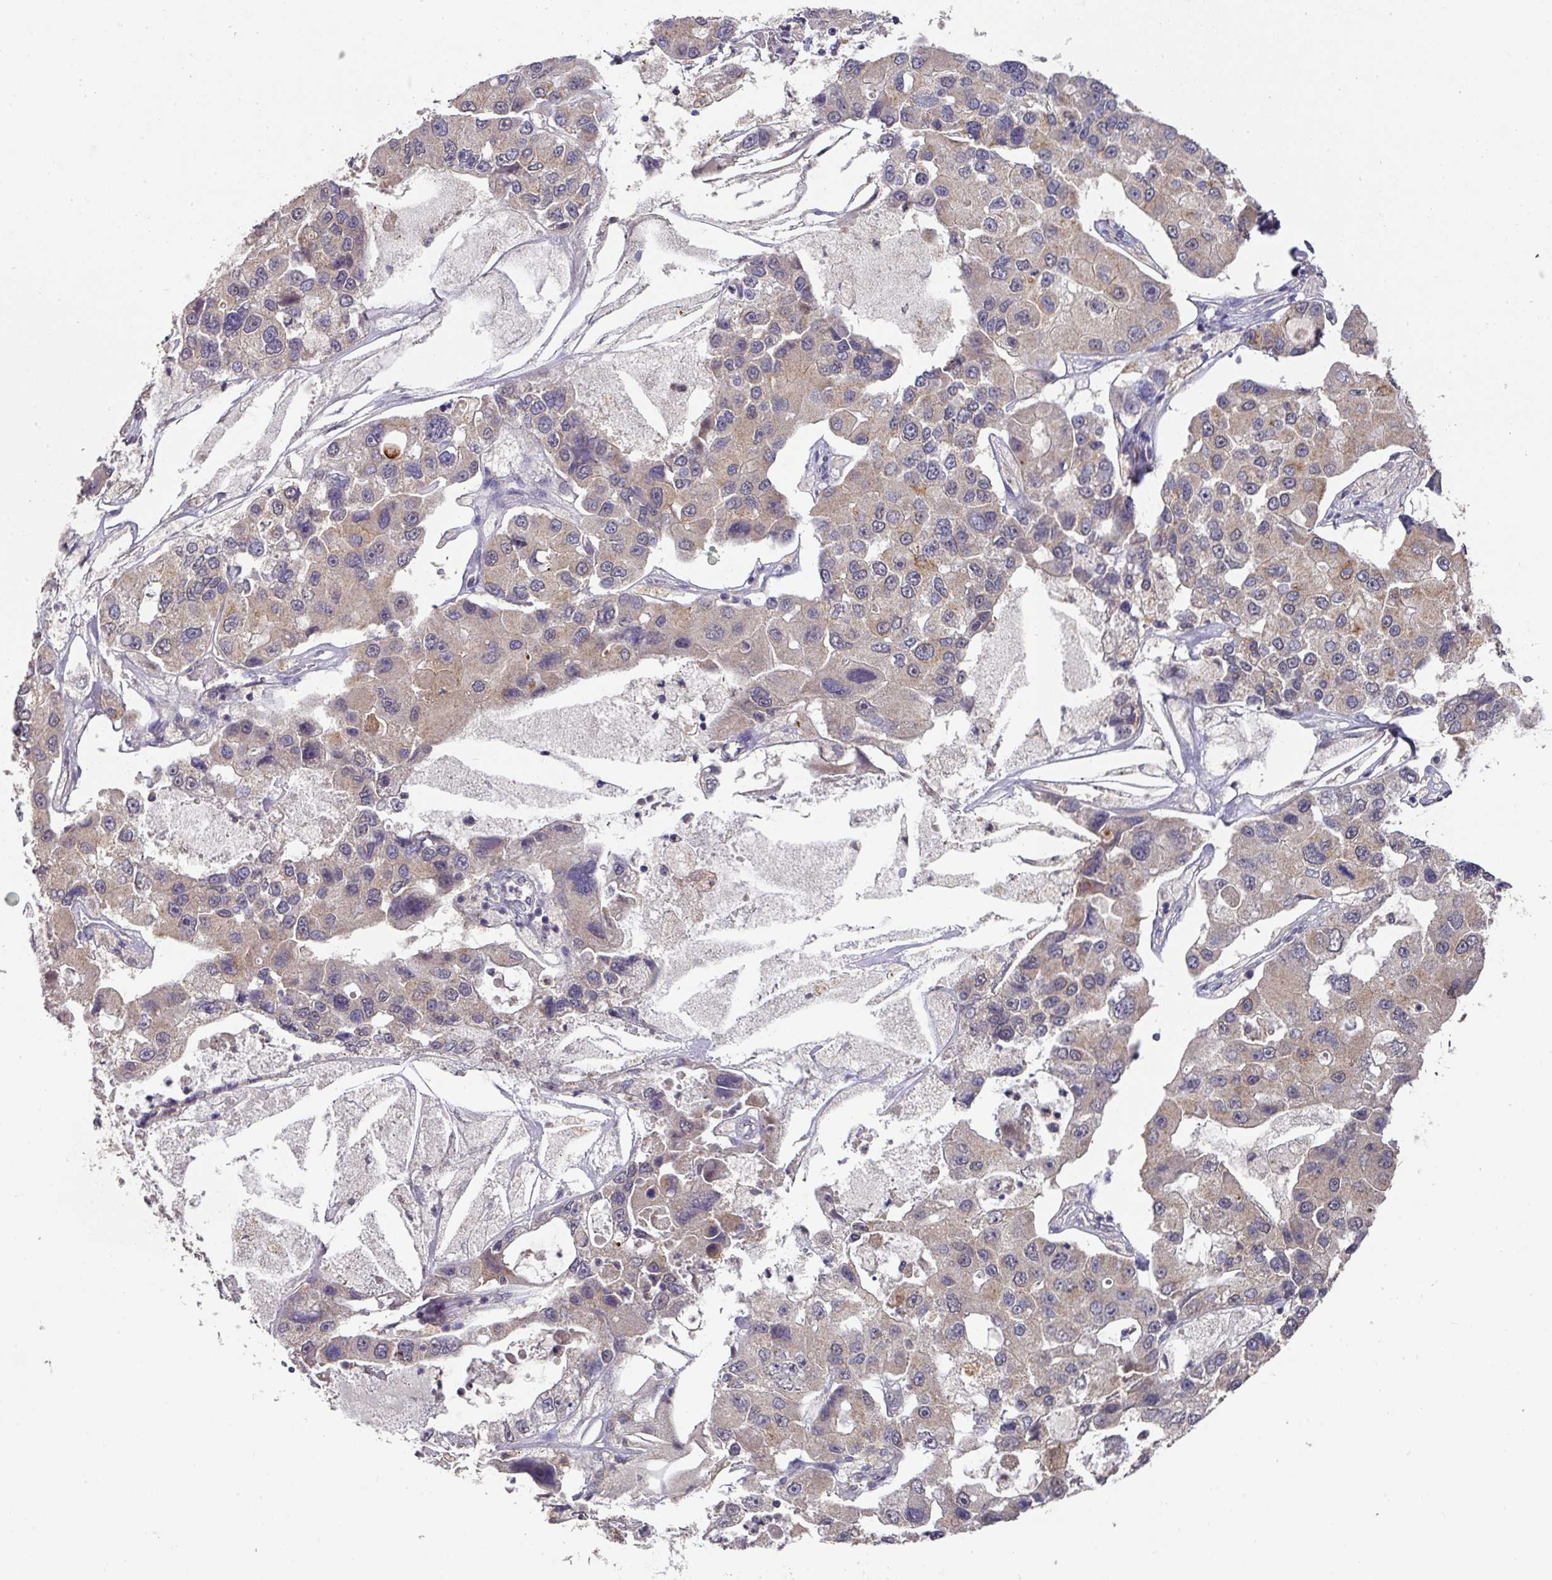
{"staining": {"intensity": "moderate", "quantity": "<25%", "location": "cytoplasmic/membranous"}, "tissue": "lung cancer", "cell_type": "Tumor cells", "image_type": "cancer", "snomed": [{"axis": "morphology", "description": "Adenocarcinoma, NOS"}, {"axis": "topography", "description": "Lung"}], "caption": "Human lung cancer (adenocarcinoma) stained with a brown dye displays moderate cytoplasmic/membranous positive expression in approximately <25% of tumor cells.", "gene": "EXTL3", "patient": {"sex": "female", "age": 54}}